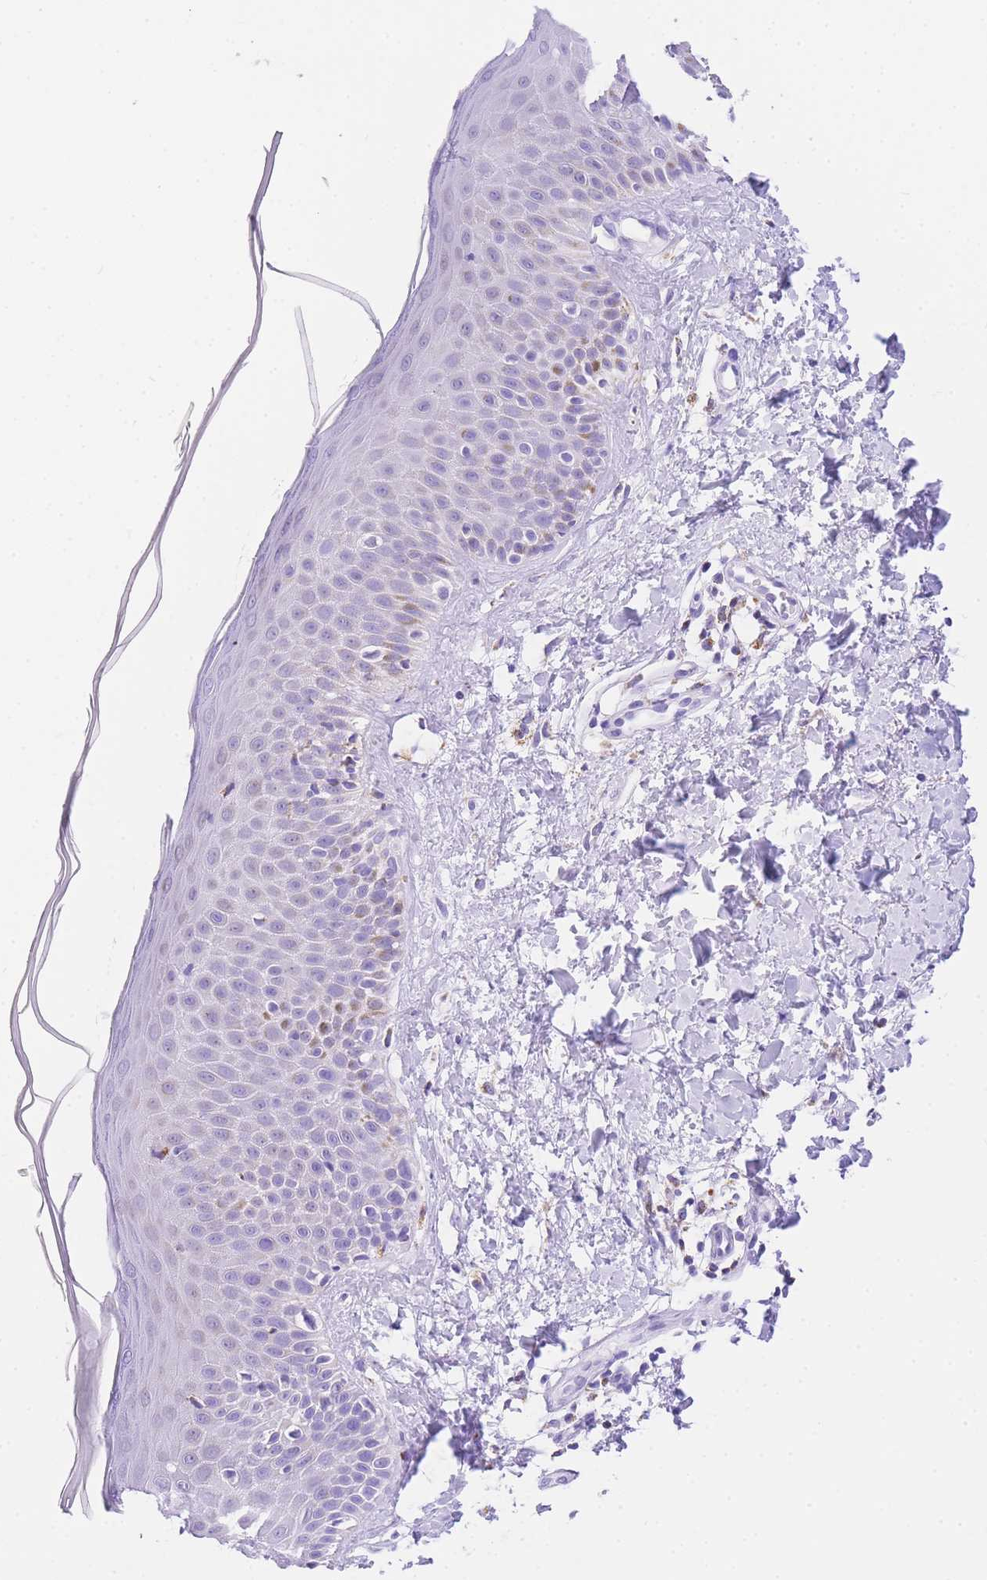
{"staining": {"intensity": "negative", "quantity": "none", "location": "none"}, "tissue": "skin", "cell_type": "Fibroblasts", "image_type": "normal", "snomed": [{"axis": "morphology", "description": "Normal tissue, NOS"}, {"axis": "topography", "description": "Skin"}], "caption": "DAB (3,3'-diaminobenzidine) immunohistochemical staining of benign human skin reveals no significant positivity in fibroblasts.", "gene": "NKD2", "patient": {"sex": "male", "age": 52}}